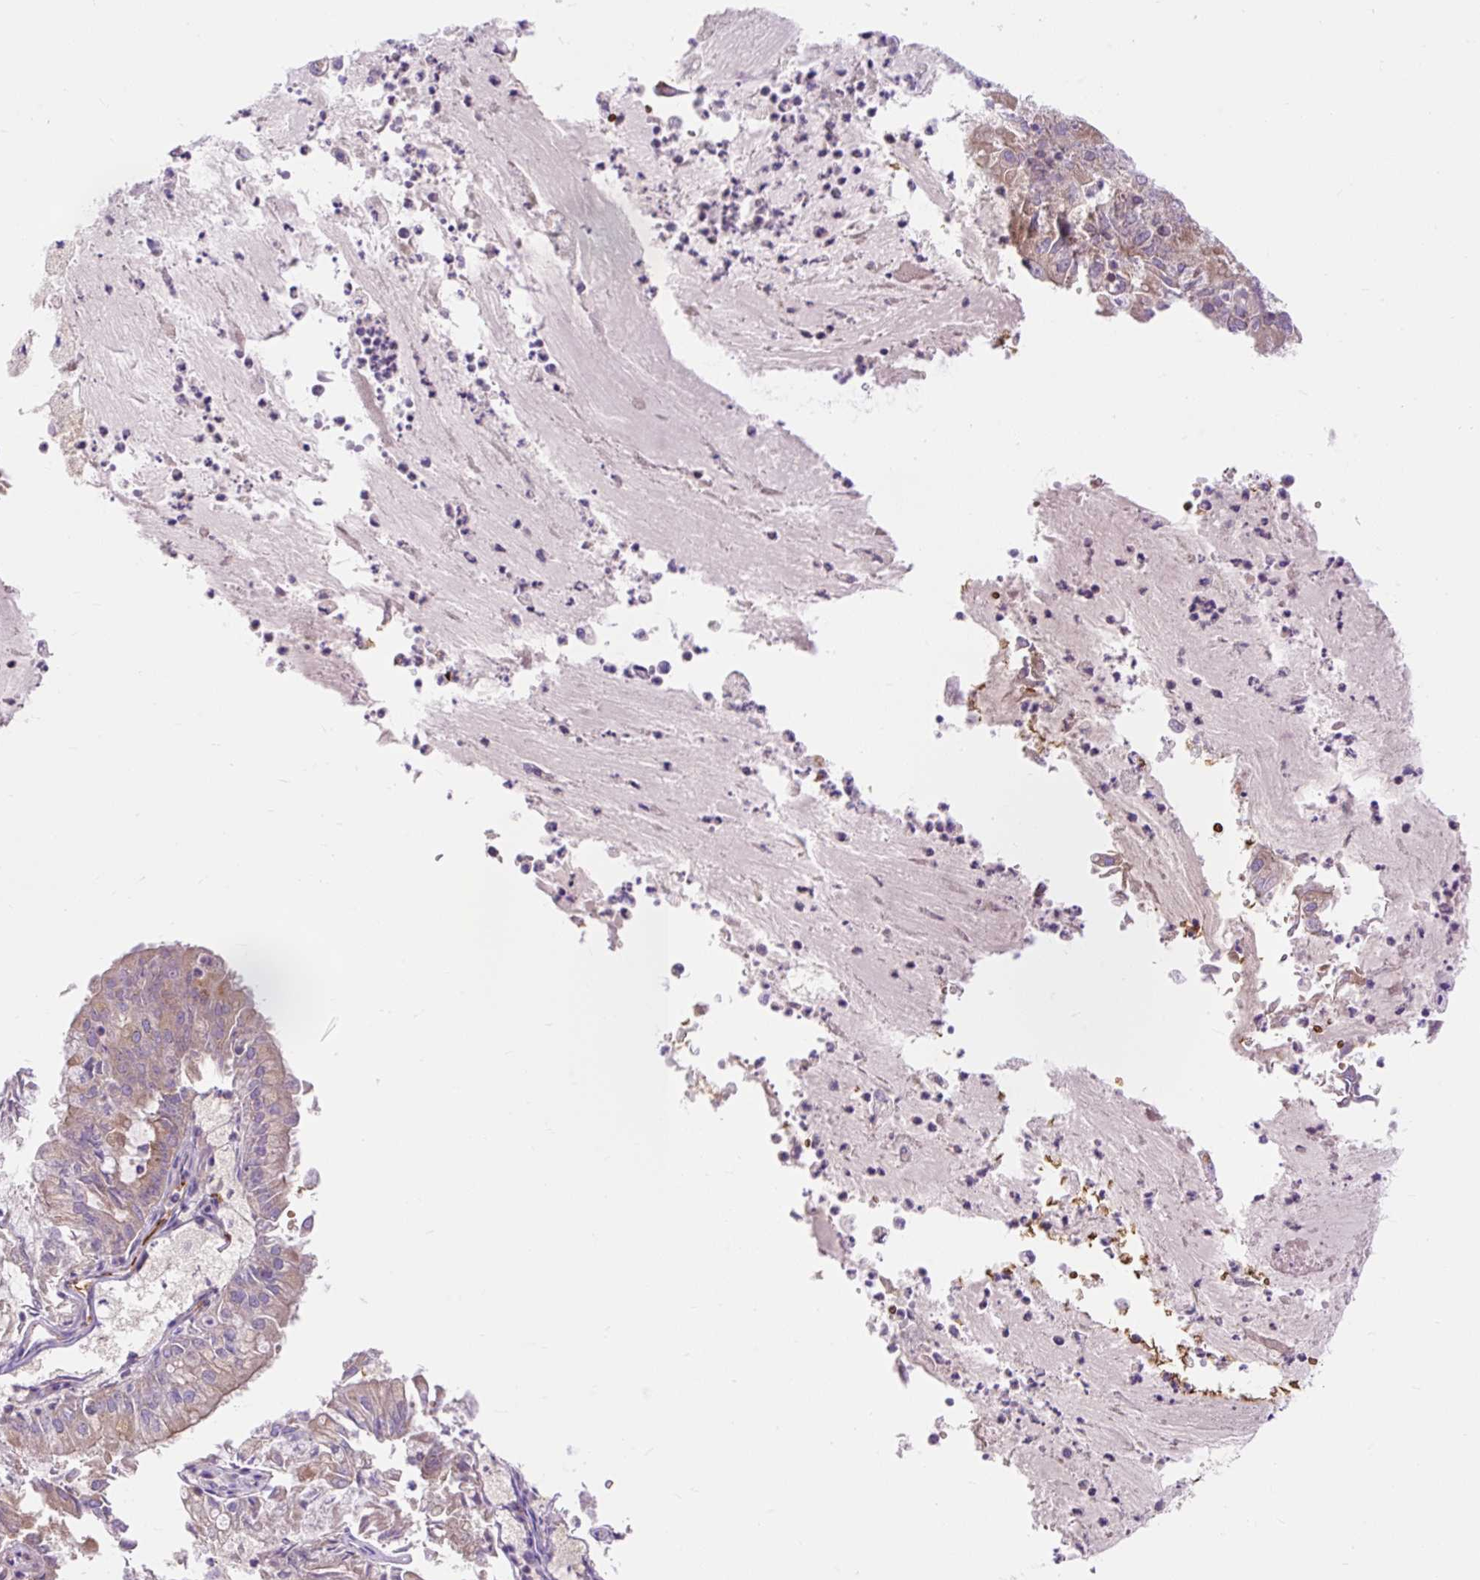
{"staining": {"intensity": "weak", "quantity": "25%-75%", "location": "cytoplasmic/membranous"}, "tissue": "endometrial cancer", "cell_type": "Tumor cells", "image_type": "cancer", "snomed": [{"axis": "morphology", "description": "Adenocarcinoma, NOS"}, {"axis": "topography", "description": "Endometrium"}], "caption": "Tumor cells demonstrate low levels of weak cytoplasmic/membranous staining in about 25%-75% of cells in human endometrial cancer (adenocarcinoma).", "gene": "HIP1R", "patient": {"sex": "female", "age": 57}}